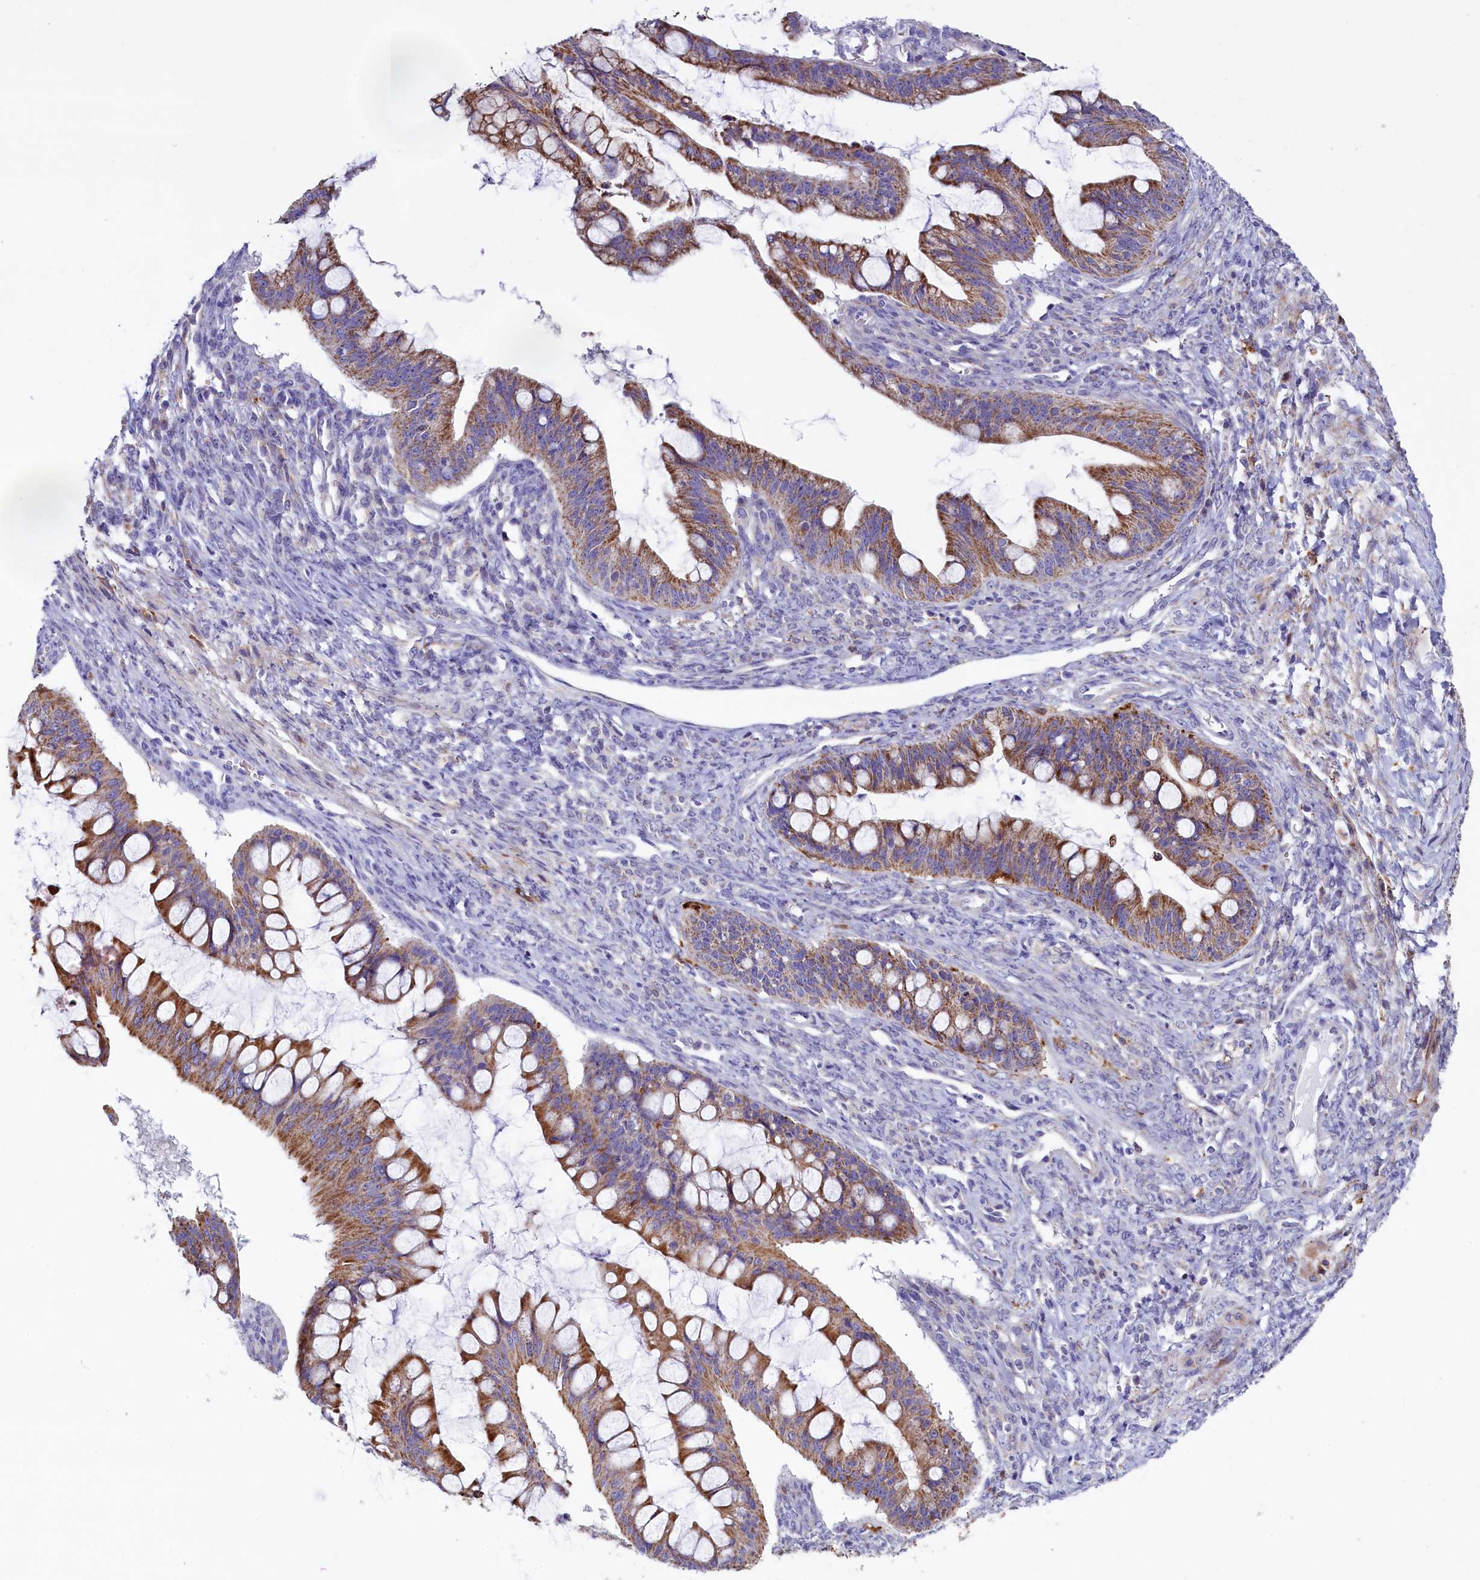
{"staining": {"intensity": "moderate", "quantity": ">75%", "location": "cytoplasmic/membranous"}, "tissue": "ovarian cancer", "cell_type": "Tumor cells", "image_type": "cancer", "snomed": [{"axis": "morphology", "description": "Cystadenocarcinoma, mucinous, NOS"}, {"axis": "topography", "description": "Ovary"}], "caption": "The immunohistochemical stain highlights moderate cytoplasmic/membranous staining in tumor cells of mucinous cystadenocarcinoma (ovarian) tissue.", "gene": "IL20RA", "patient": {"sex": "female", "age": 73}}